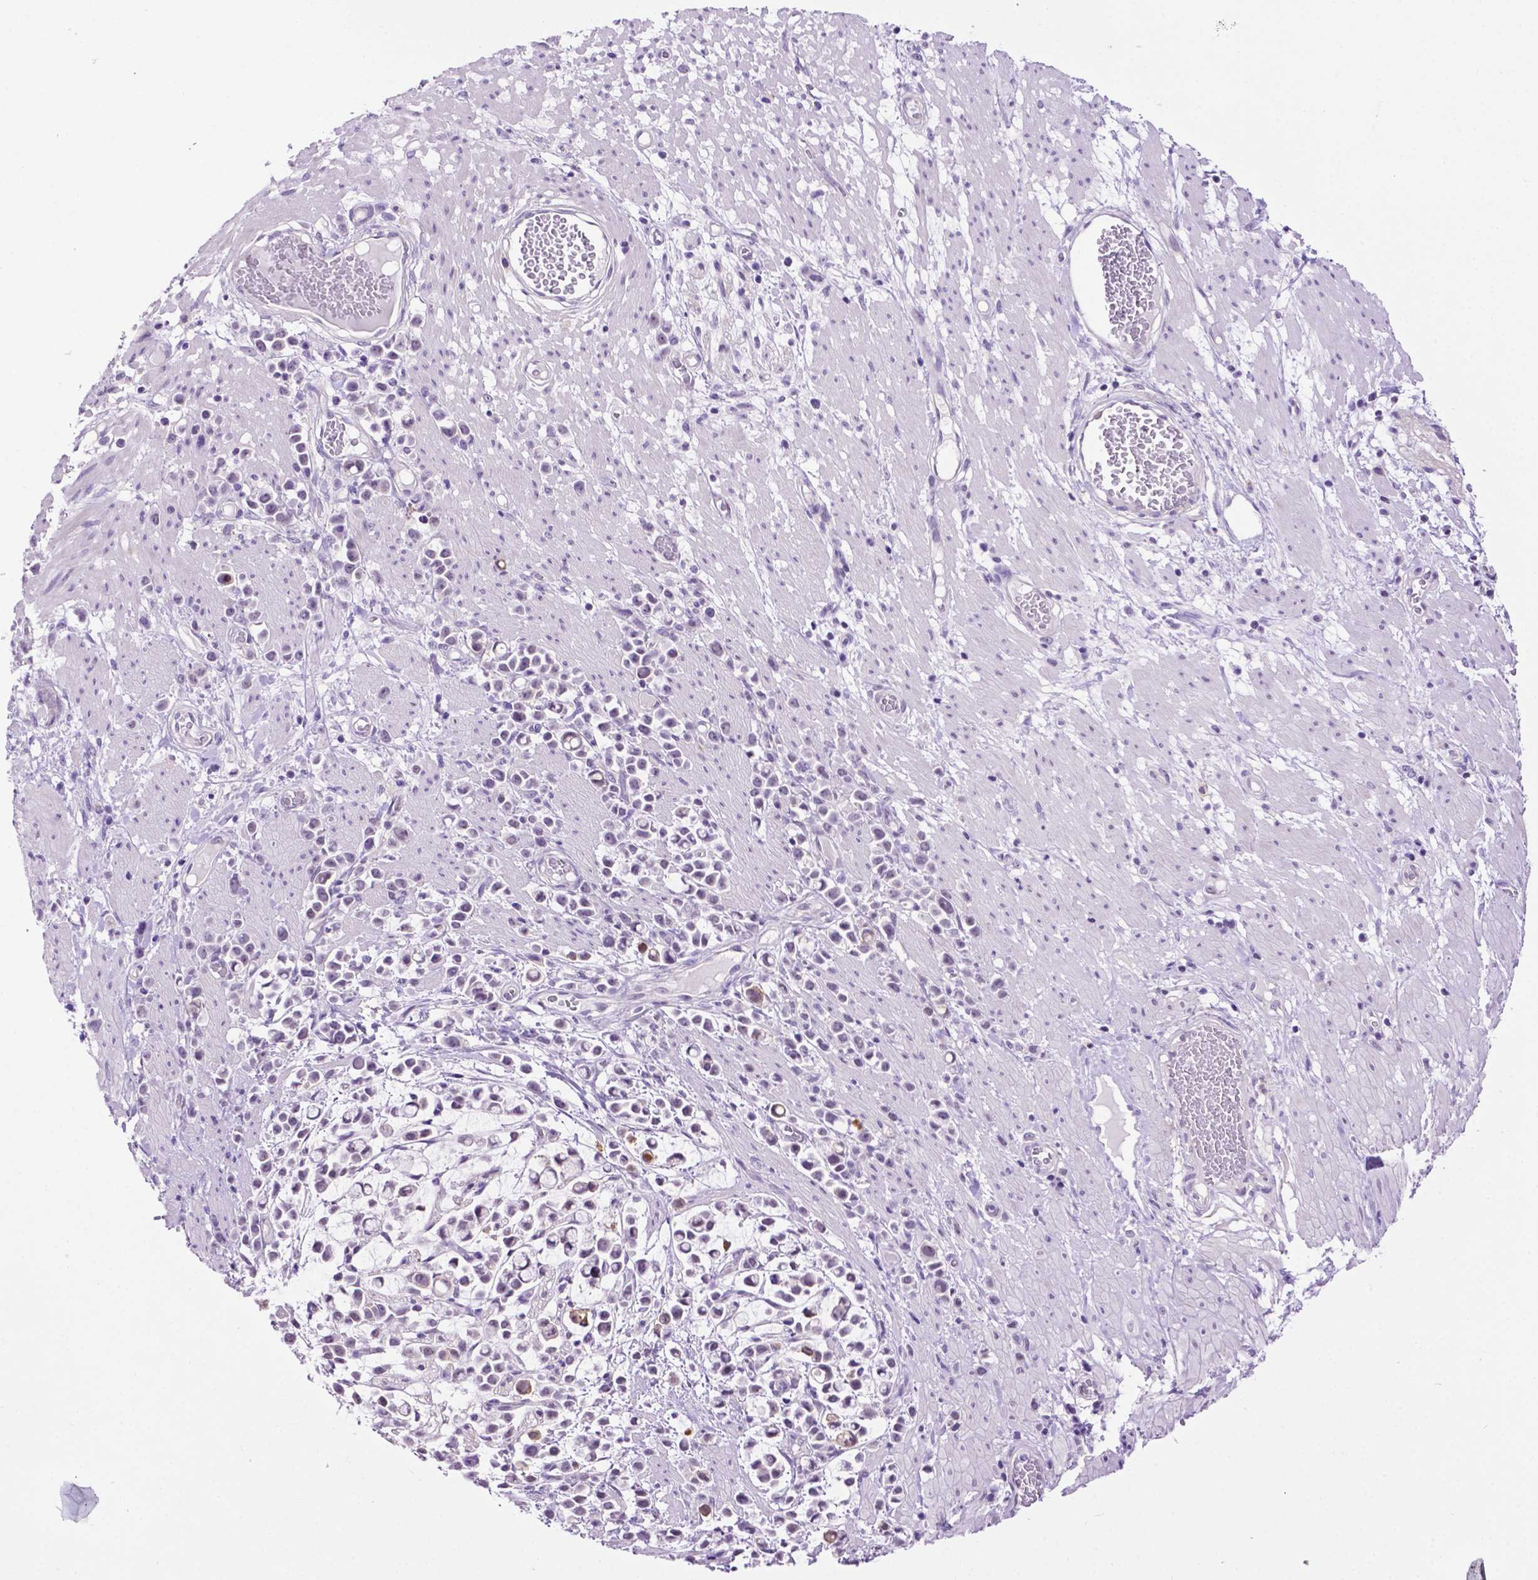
{"staining": {"intensity": "weak", "quantity": "<25%", "location": "cytoplasmic/membranous,nuclear"}, "tissue": "stomach cancer", "cell_type": "Tumor cells", "image_type": "cancer", "snomed": [{"axis": "morphology", "description": "Adenocarcinoma, NOS"}, {"axis": "topography", "description": "Stomach"}], "caption": "Stomach adenocarcinoma was stained to show a protein in brown. There is no significant staining in tumor cells.", "gene": "TACSTD2", "patient": {"sex": "male", "age": 82}}